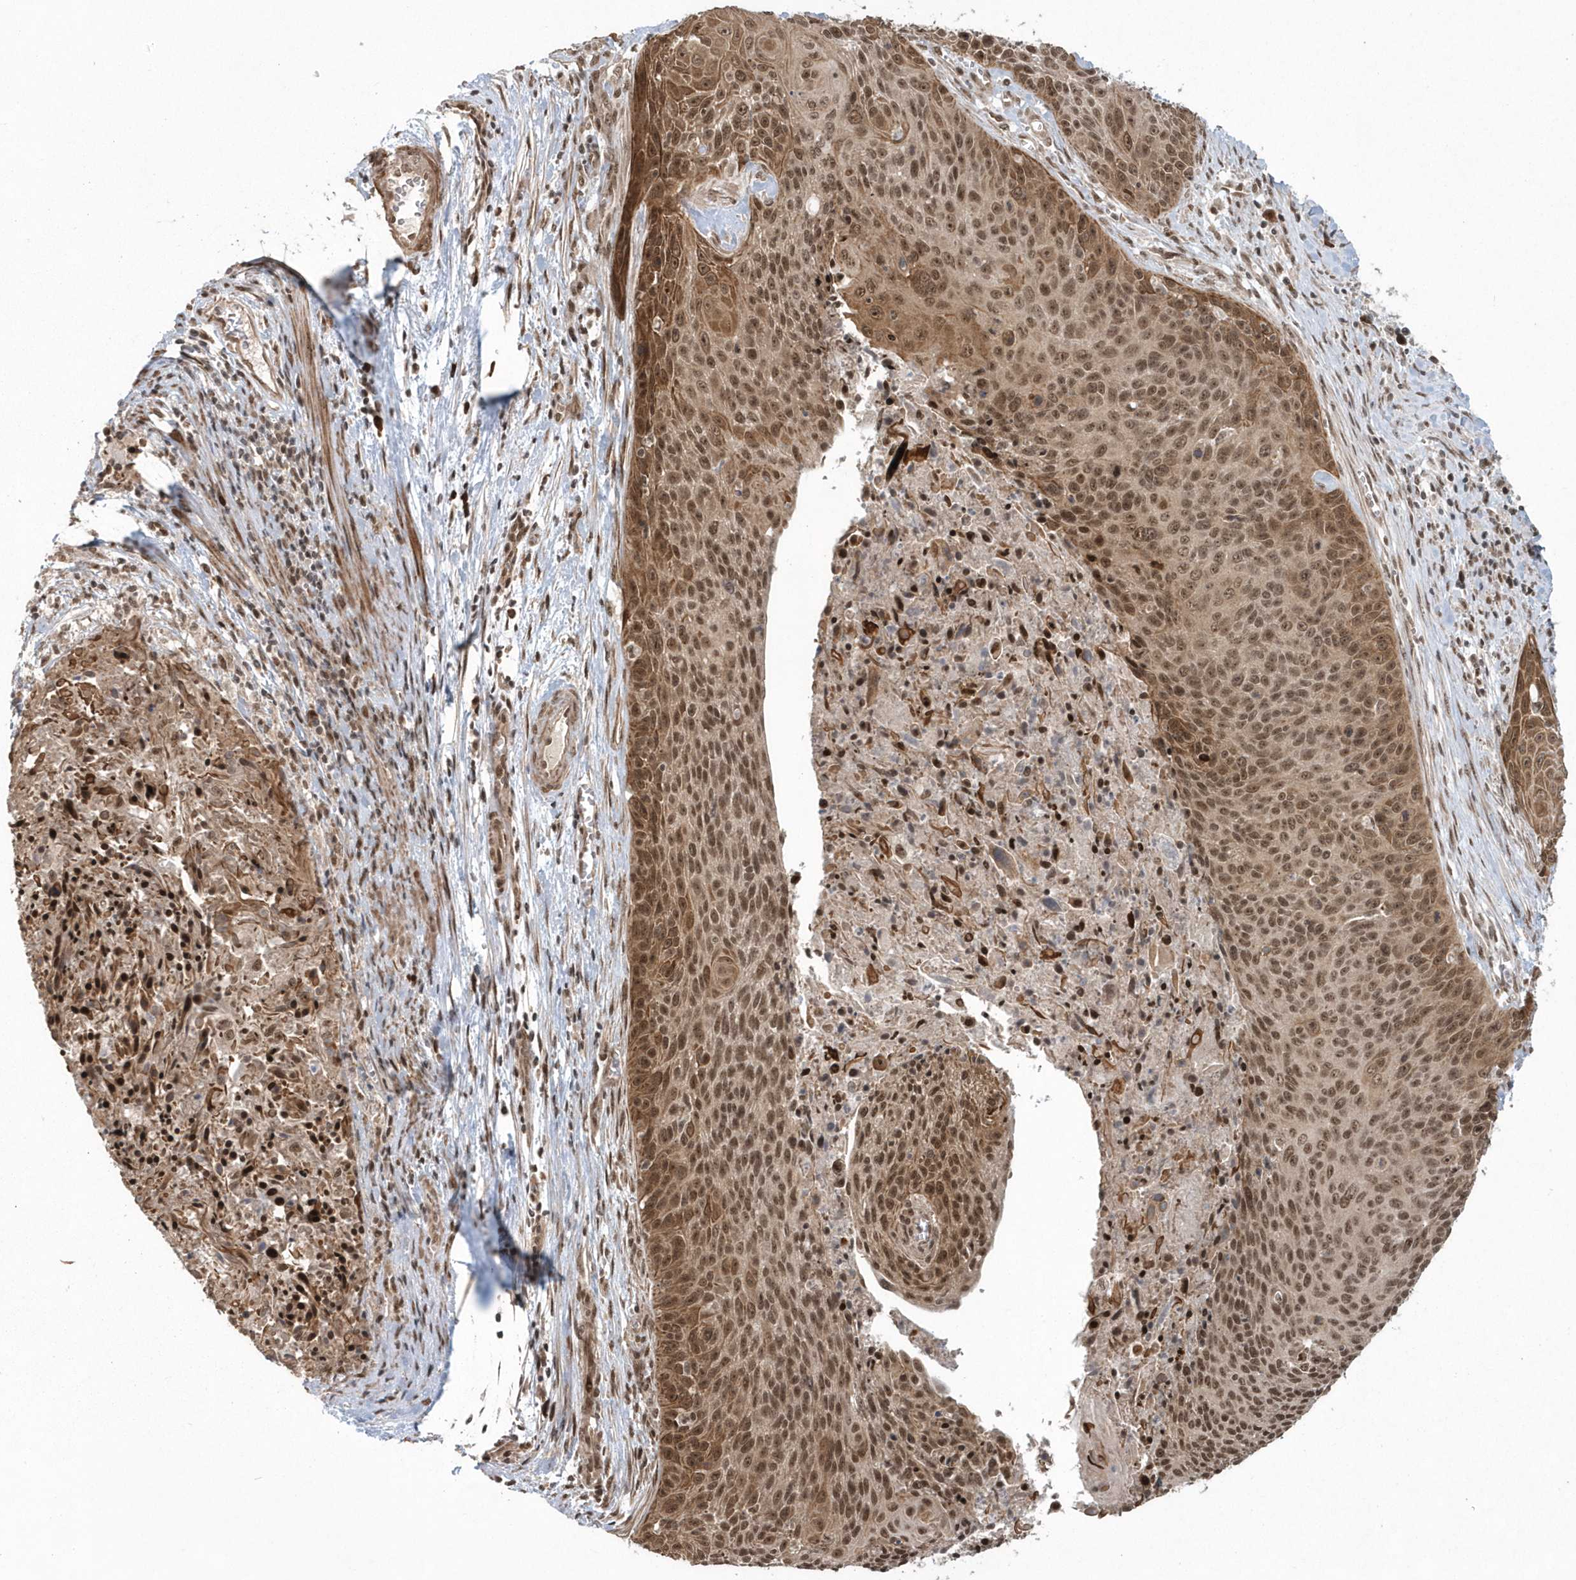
{"staining": {"intensity": "moderate", "quantity": ">75%", "location": "cytoplasmic/membranous,nuclear"}, "tissue": "cervical cancer", "cell_type": "Tumor cells", "image_type": "cancer", "snomed": [{"axis": "morphology", "description": "Squamous cell carcinoma, NOS"}, {"axis": "topography", "description": "Cervix"}], "caption": "This is a micrograph of immunohistochemistry staining of cervical squamous cell carcinoma, which shows moderate positivity in the cytoplasmic/membranous and nuclear of tumor cells.", "gene": "EPB41L4A", "patient": {"sex": "female", "age": 55}}